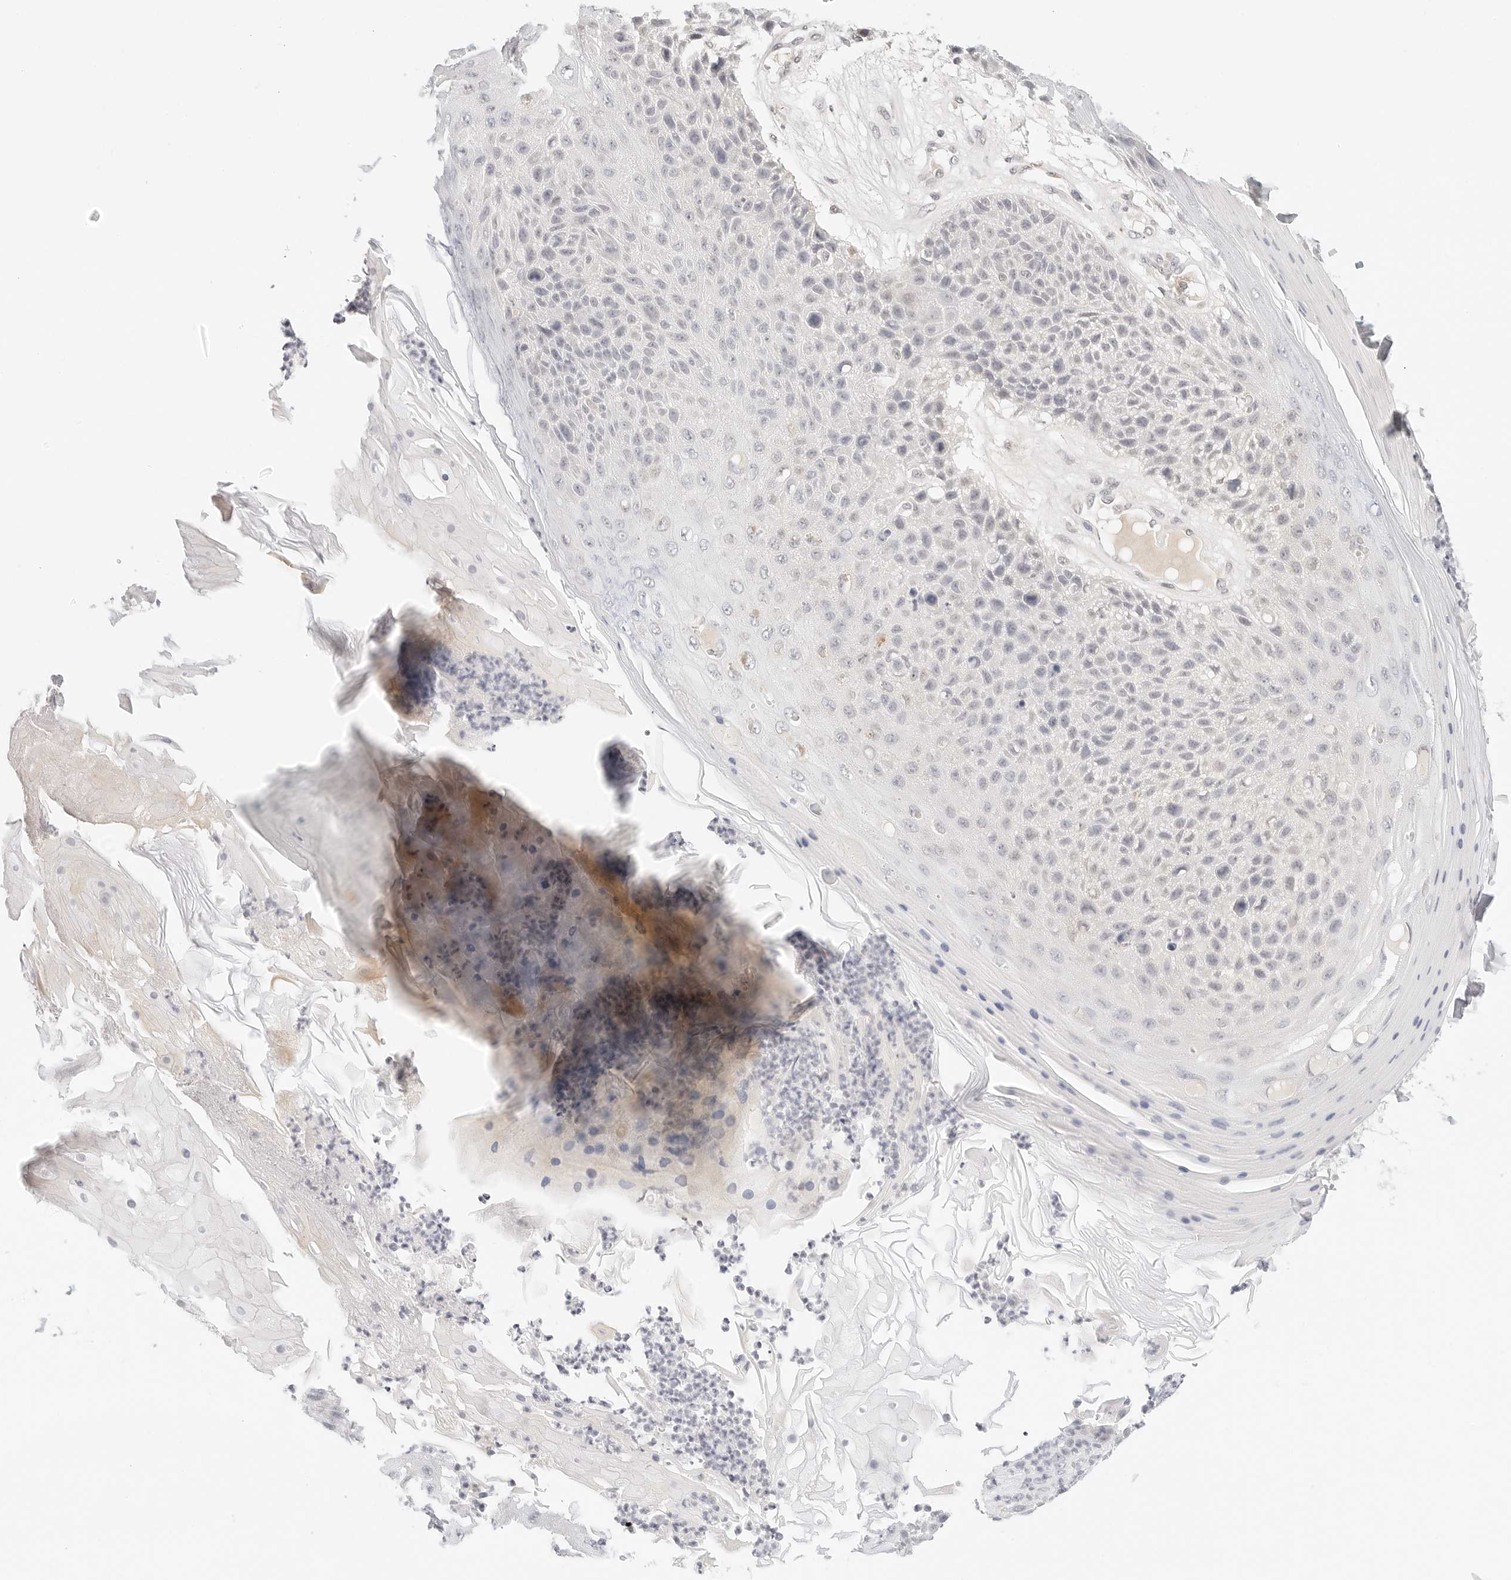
{"staining": {"intensity": "negative", "quantity": "none", "location": "none"}, "tissue": "skin cancer", "cell_type": "Tumor cells", "image_type": "cancer", "snomed": [{"axis": "morphology", "description": "Squamous cell carcinoma, NOS"}, {"axis": "topography", "description": "Skin"}], "caption": "Skin squamous cell carcinoma was stained to show a protein in brown. There is no significant expression in tumor cells. (Brightfield microscopy of DAB (3,3'-diaminobenzidine) immunohistochemistry (IHC) at high magnification).", "gene": "XKR4", "patient": {"sex": "female", "age": 88}}